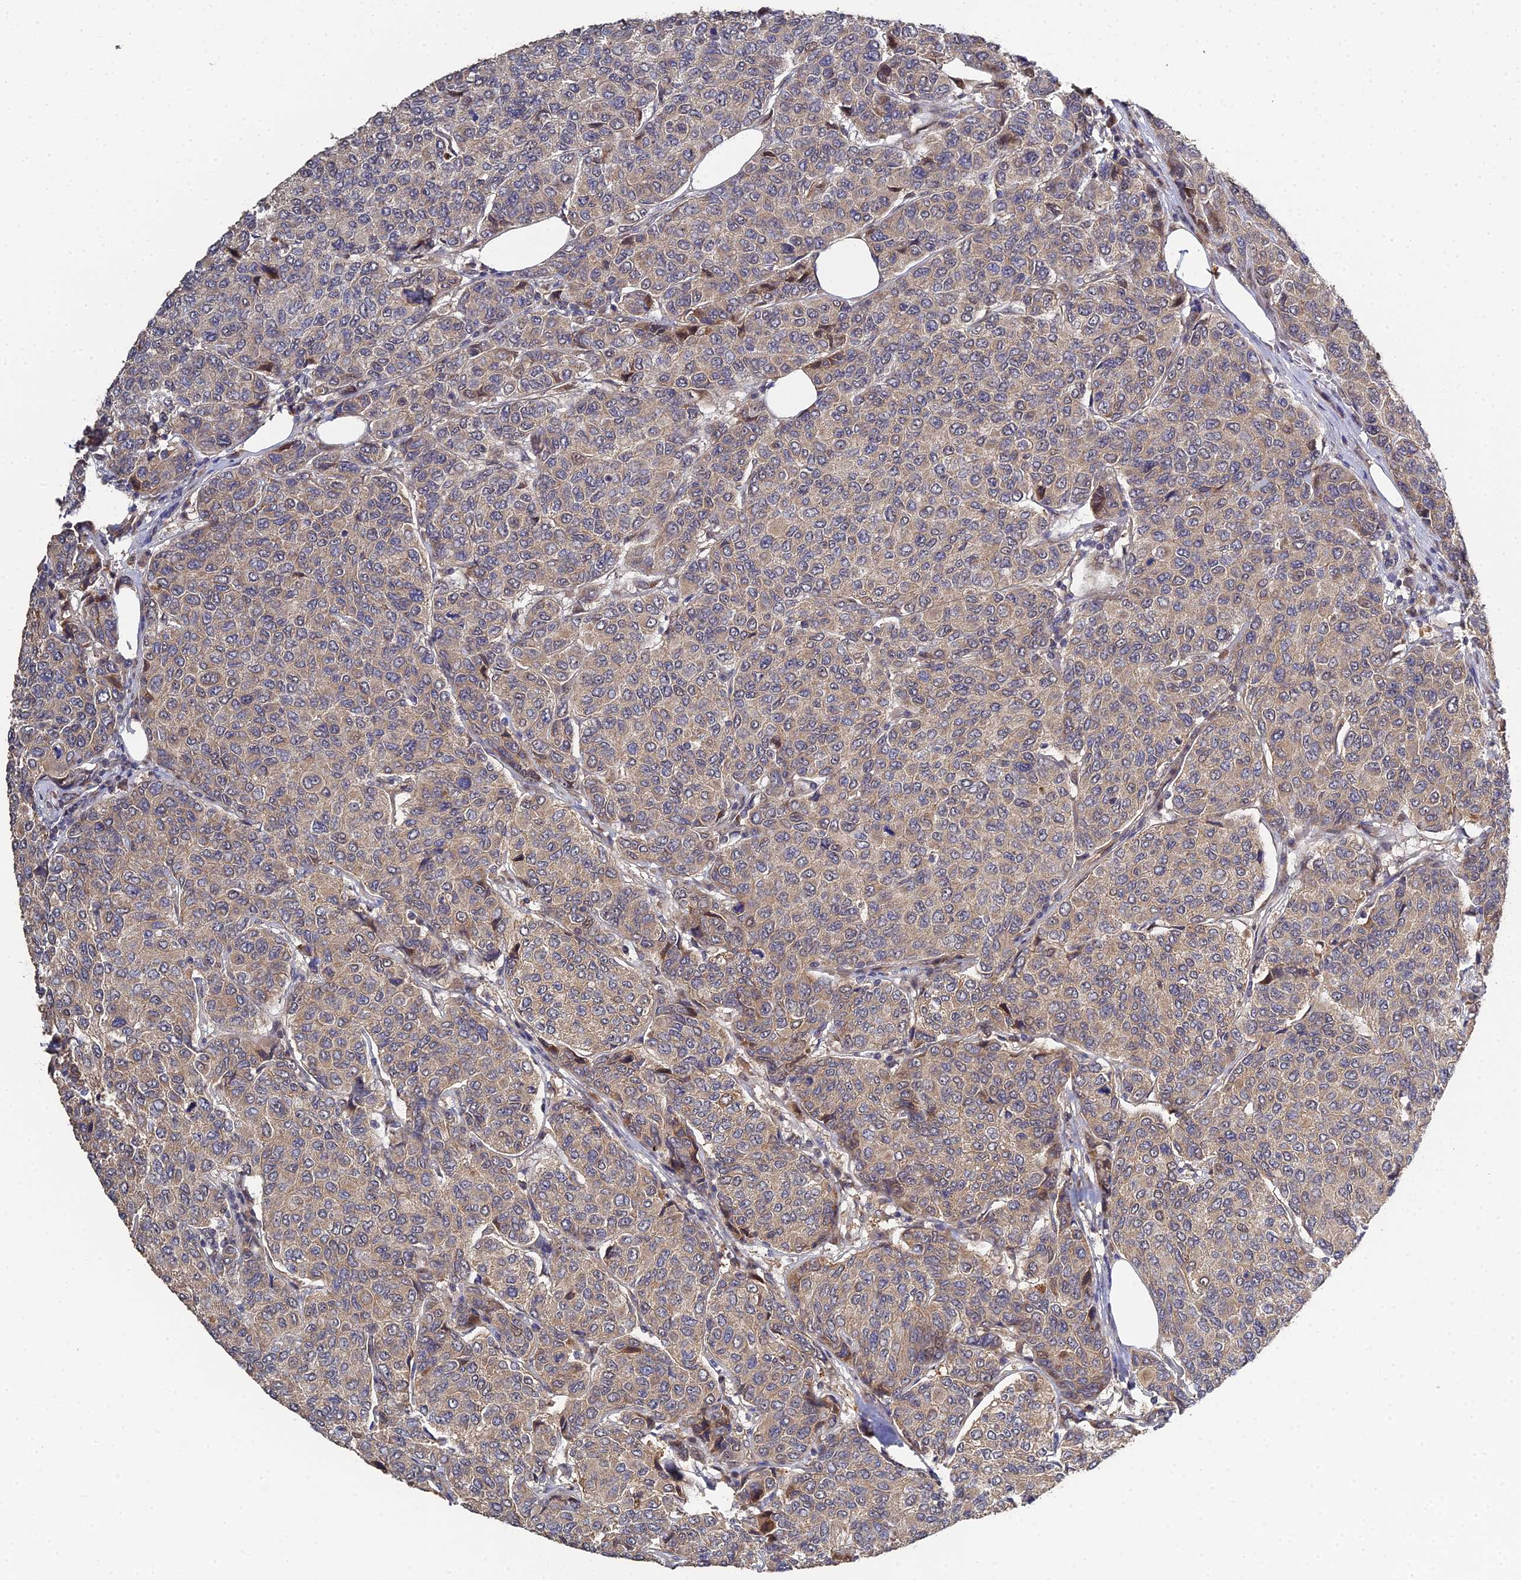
{"staining": {"intensity": "moderate", "quantity": "<25%", "location": "cytoplasmic/membranous,nuclear"}, "tissue": "breast cancer", "cell_type": "Tumor cells", "image_type": "cancer", "snomed": [{"axis": "morphology", "description": "Duct carcinoma"}, {"axis": "topography", "description": "Breast"}], "caption": "Protein expression analysis of breast cancer shows moderate cytoplasmic/membranous and nuclear expression in about <25% of tumor cells.", "gene": "ERCC5", "patient": {"sex": "female", "age": 55}}